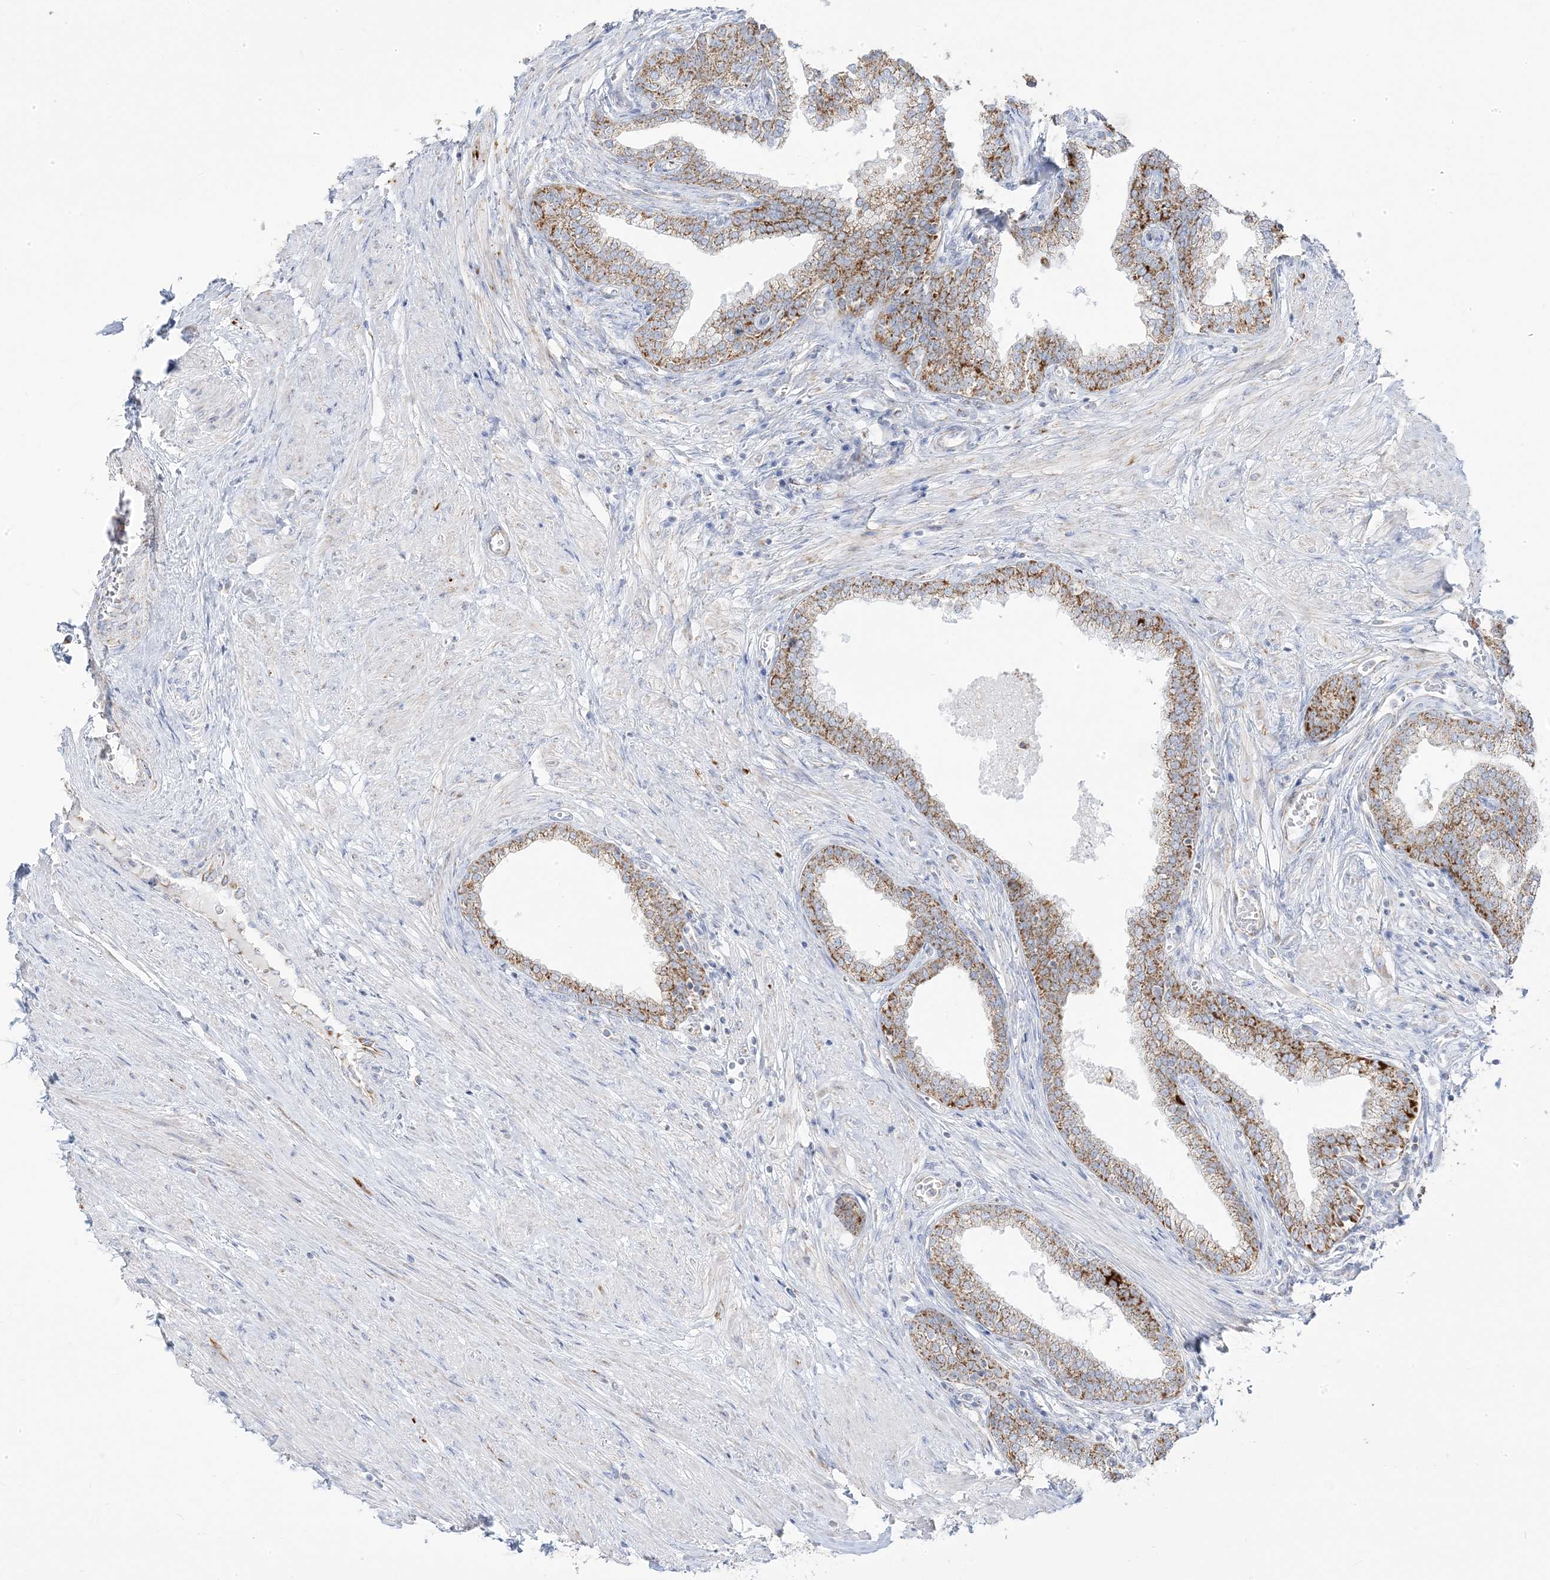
{"staining": {"intensity": "strong", "quantity": ">75%", "location": "cytoplasmic/membranous"}, "tissue": "prostate", "cell_type": "Glandular cells", "image_type": "normal", "snomed": [{"axis": "morphology", "description": "Normal tissue, NOS"}, {"axis": "morphology", "description": "Urothelial carcinoma, Low grade"}, {"axis": "topography", "description": "Urinary bladder"}, {"axis": "topography", "description": "Prostate"}], "caption": "This is a micrograph of immunohistochemistry staining of benign prostate, which shows strong positivity in the cytoplasmic/membranous of glandular cells.", "gene": "PCCB", "patient": {"sex": "male", "age": 60}}